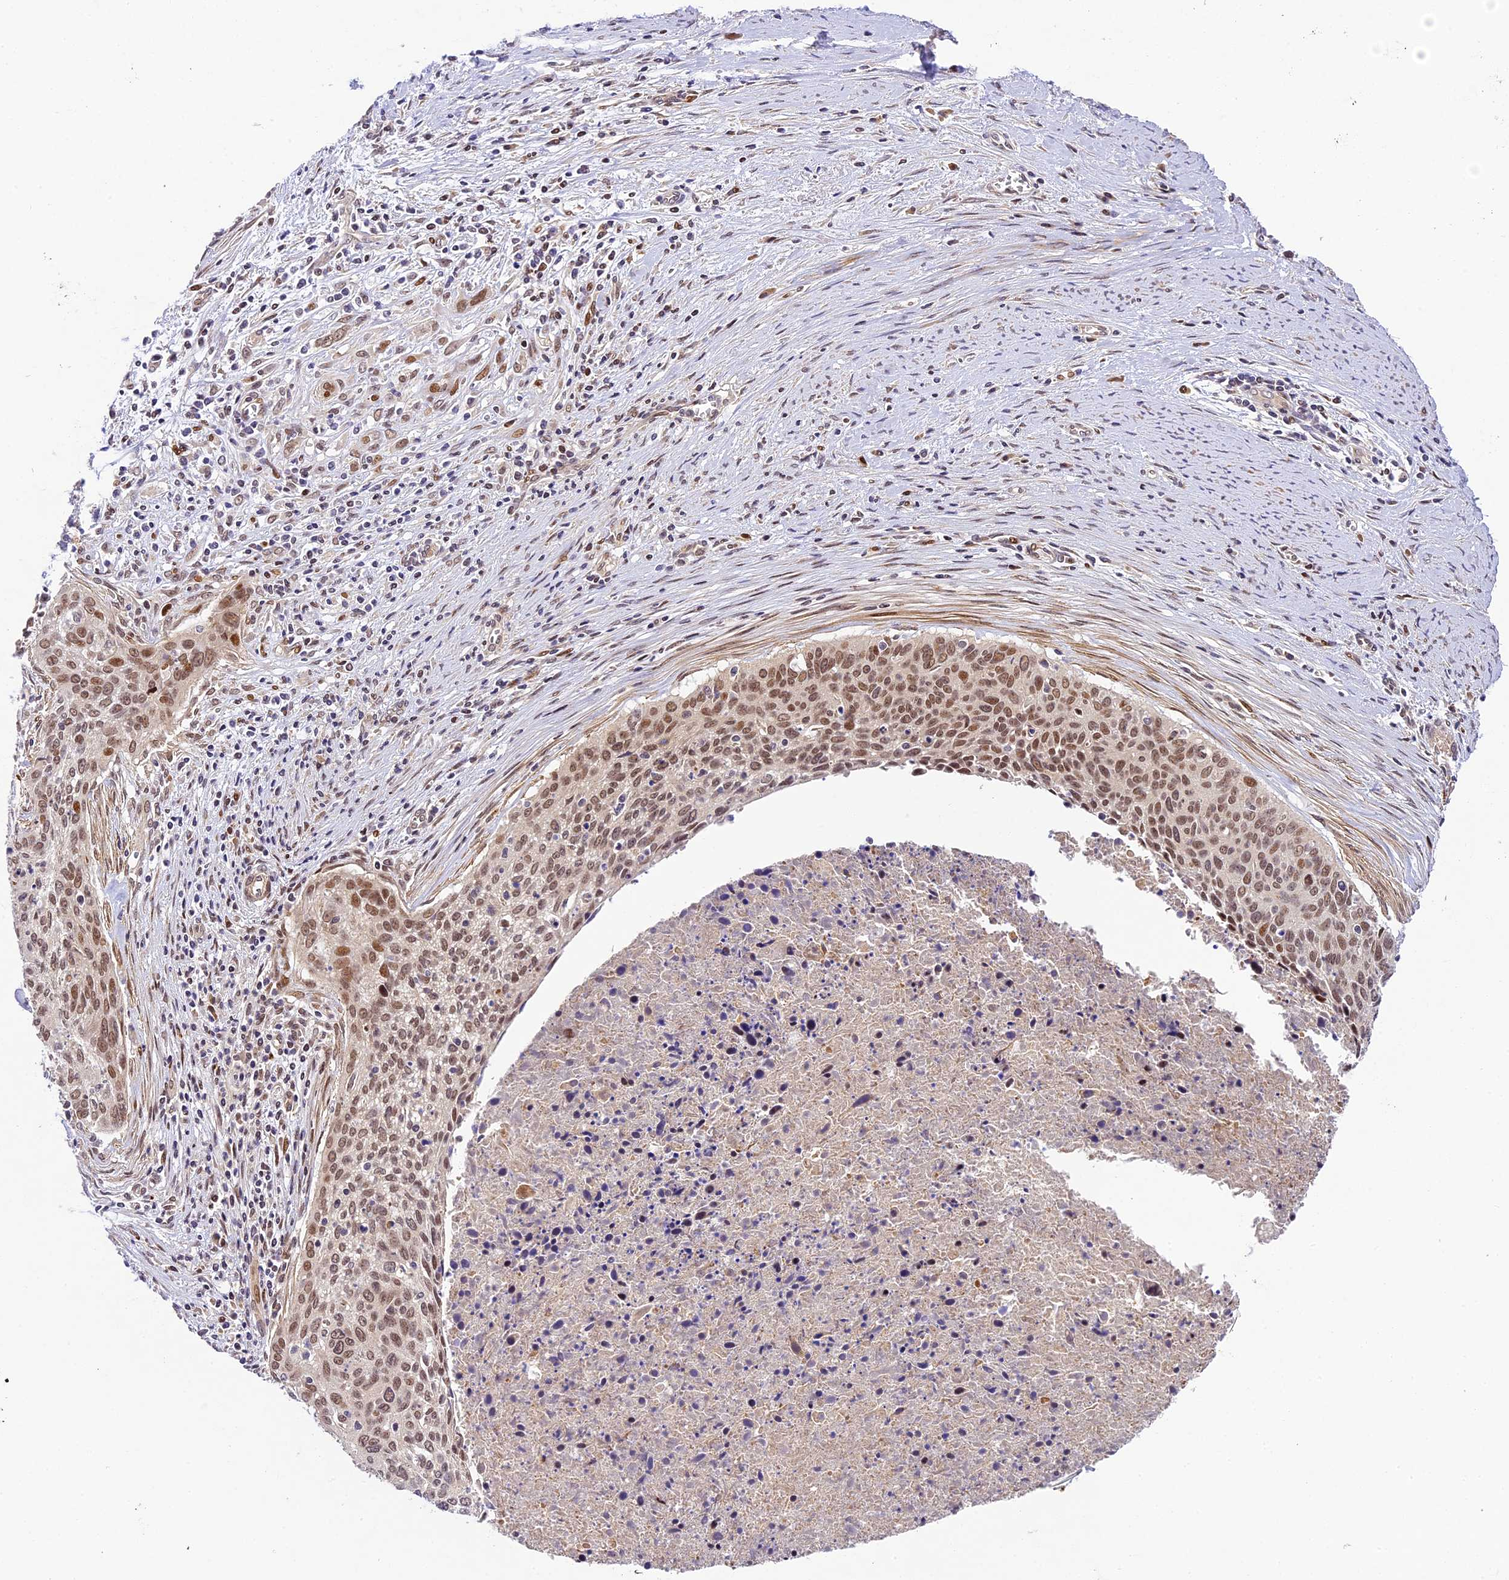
{"staining": {"intensity": "moderate", "quantity": ">75%", "location": "nuclear"}, "tissue": "cervical cancer", "cell_type": "Tumor cells", "image_type": "cancer", "snomed": [{"axis": "morphology", "description": "Squamous cell carcinoma, NOS"}, {"axis": "topography", "description": "Cervix"}], "caption": "A micrograph of human cervical cancer stained for a protein displays moderate nuclear brown staining in tumor cells.", "gene": "NEK8", "patient": {"sex": "female", "age": 55}}